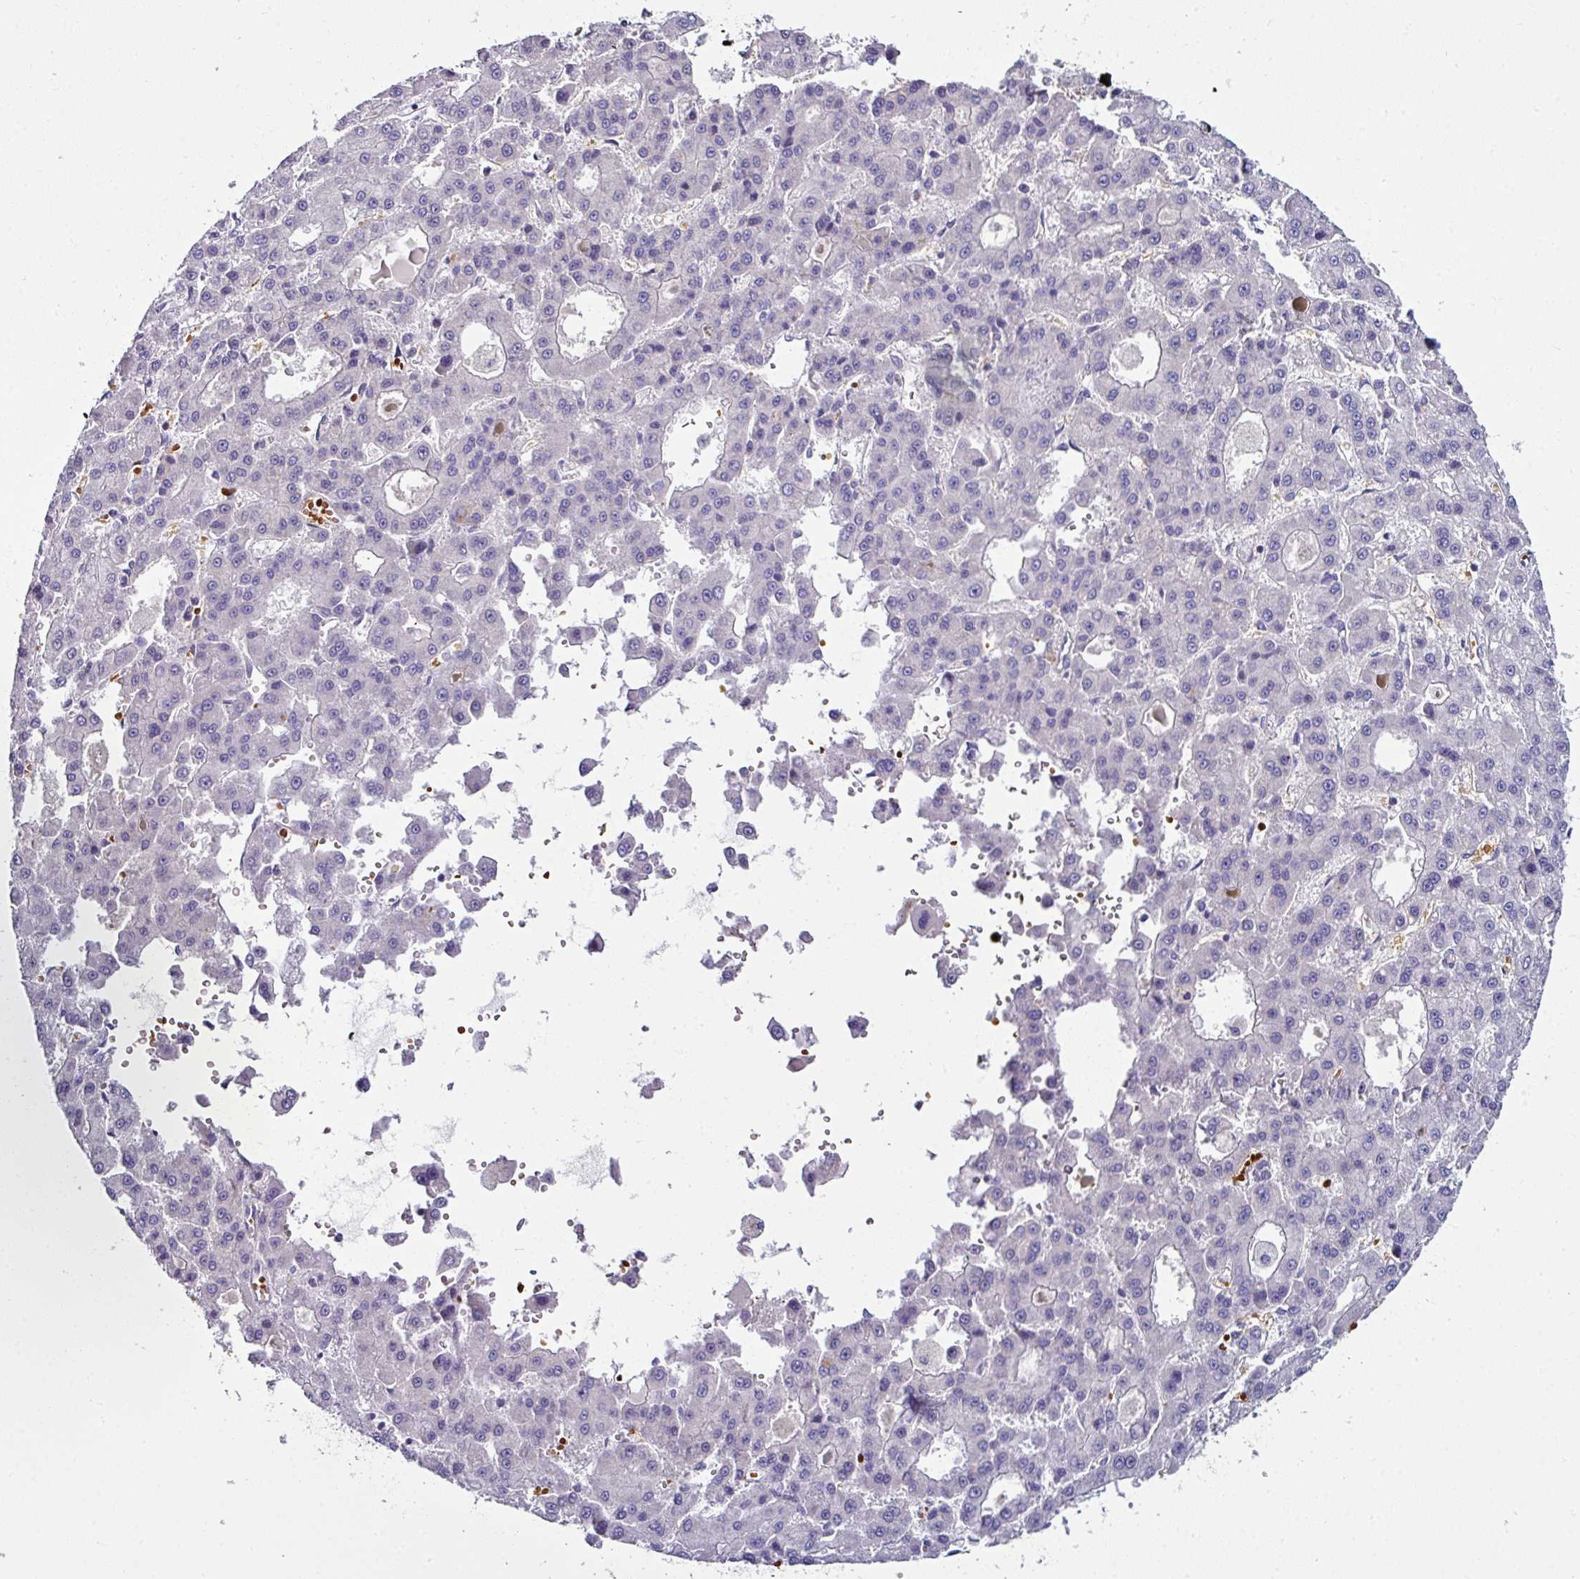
{"staining": {"intensity": "negative", "quantity": "none", "location": "none"}, "tissue": "liver cancer", "cell_type": "Tumor cells", "image_type": "cancer", "snomed": [{"axis": "morphology", "description": "Carcinoma, Hepatocellular, NOS"}, {"axis": "topography", "description": "Liver"}], "caption": "Immunohistochemistry of liver cancer demonstrates no expression in tumor cells. (Brightfield microscopy of DAB (3,3'-diaminobenzidine) immunohistochemistry (IHC) at high magnification).", "gene": "NAPSA", "patient": {"sex": "male", "age": 70}}